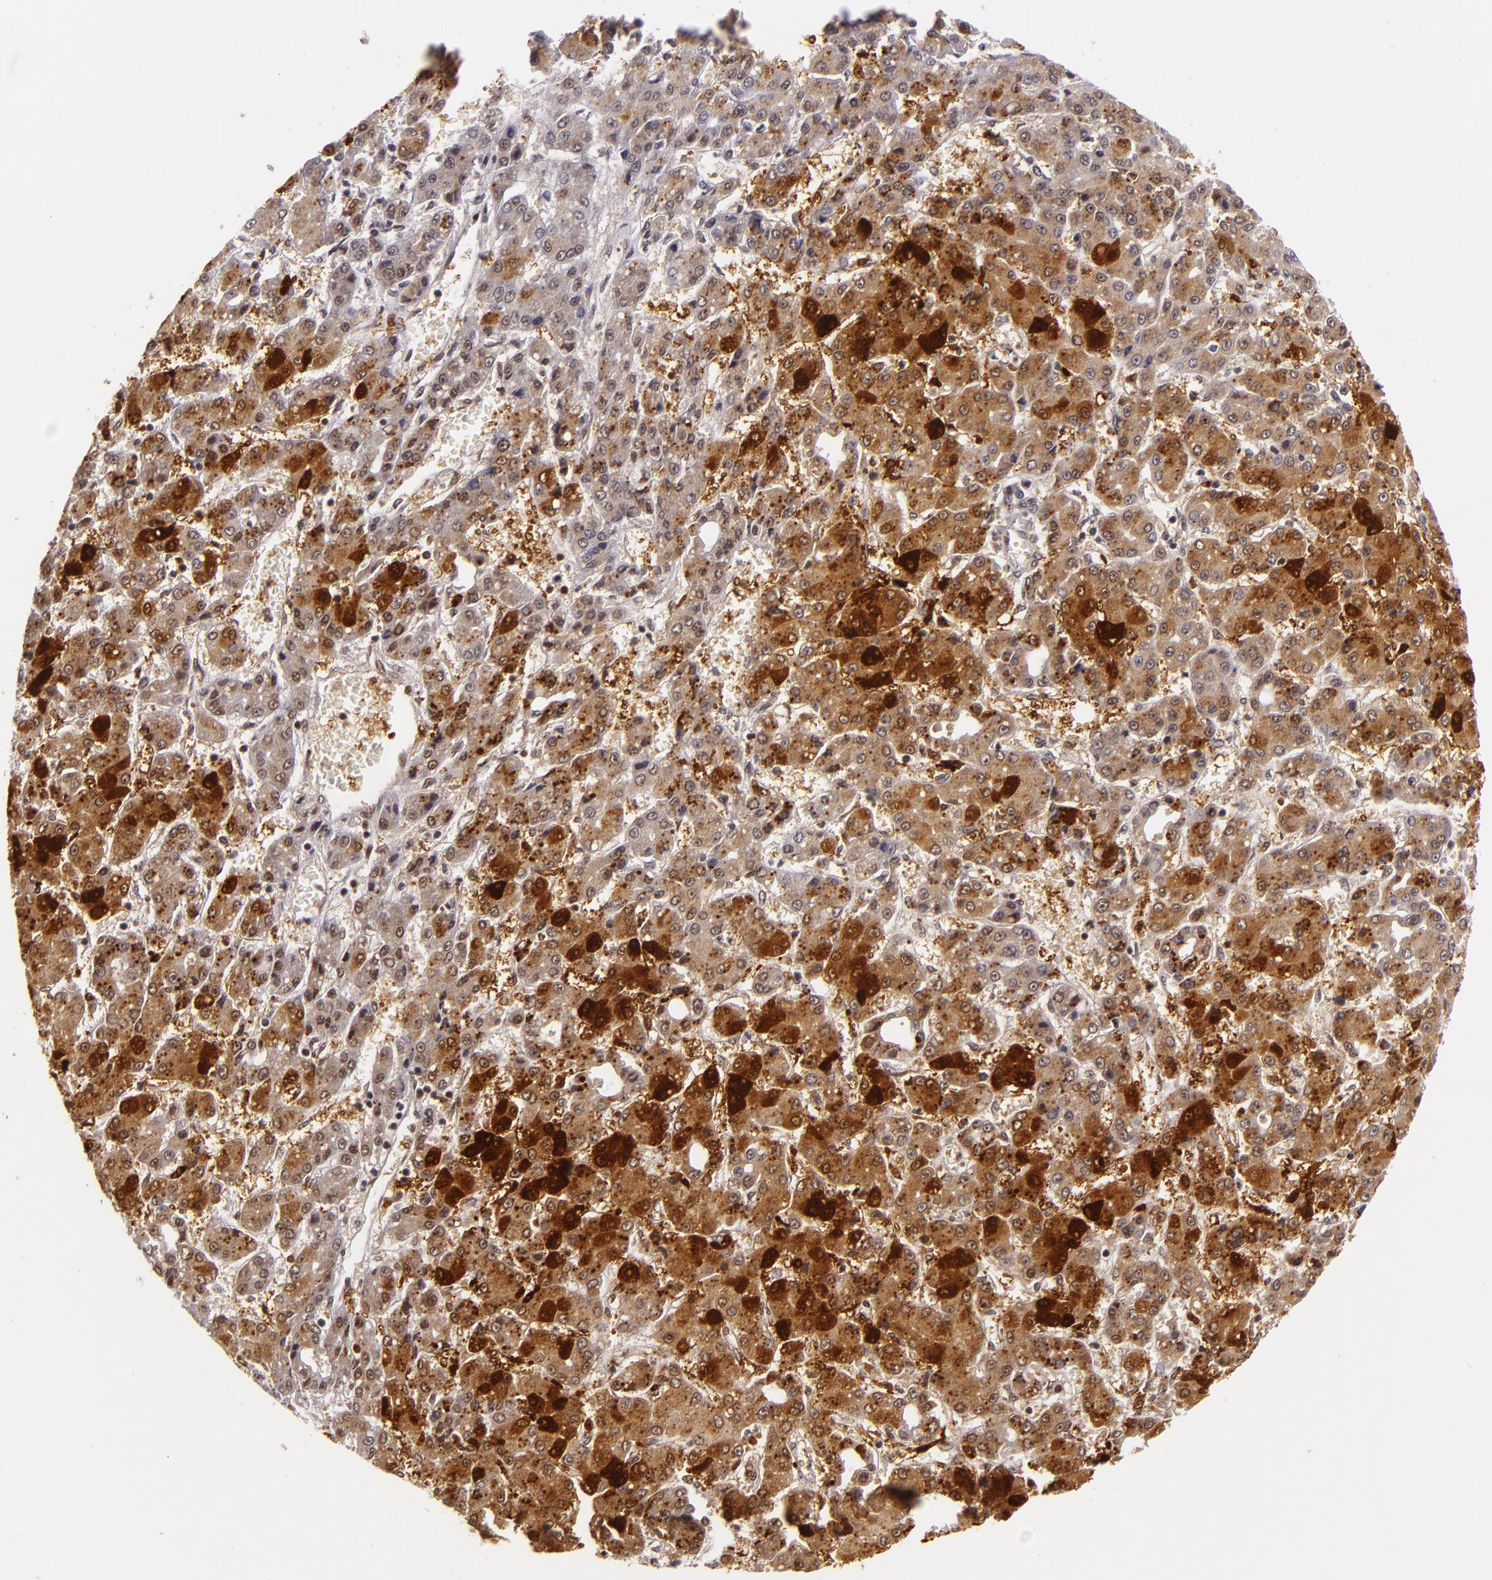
{"staining": {"intensity": "strong", "quantity": "25%-75%", "location": "cytoplasmic/membranous,nuclear"}, "tissue": "liver cancer", "cell_type": "Tumor cells", "image_type": "cancer", "snomed": [{"axis": "morphology", "description": "Carcinoma, Hepatocellular, NOS"}, {"axis": "topography", "description": "Liver"}], "caption": "Strong cytoplasmic/membranous and nuclear expression for a protein is present in approximately 25%-75% of tumor cells of liver hepatocellular carcinoma using immunohistochemistry.", "gene": "MT1A", "patient": {"sex": "male", "age": 69}}